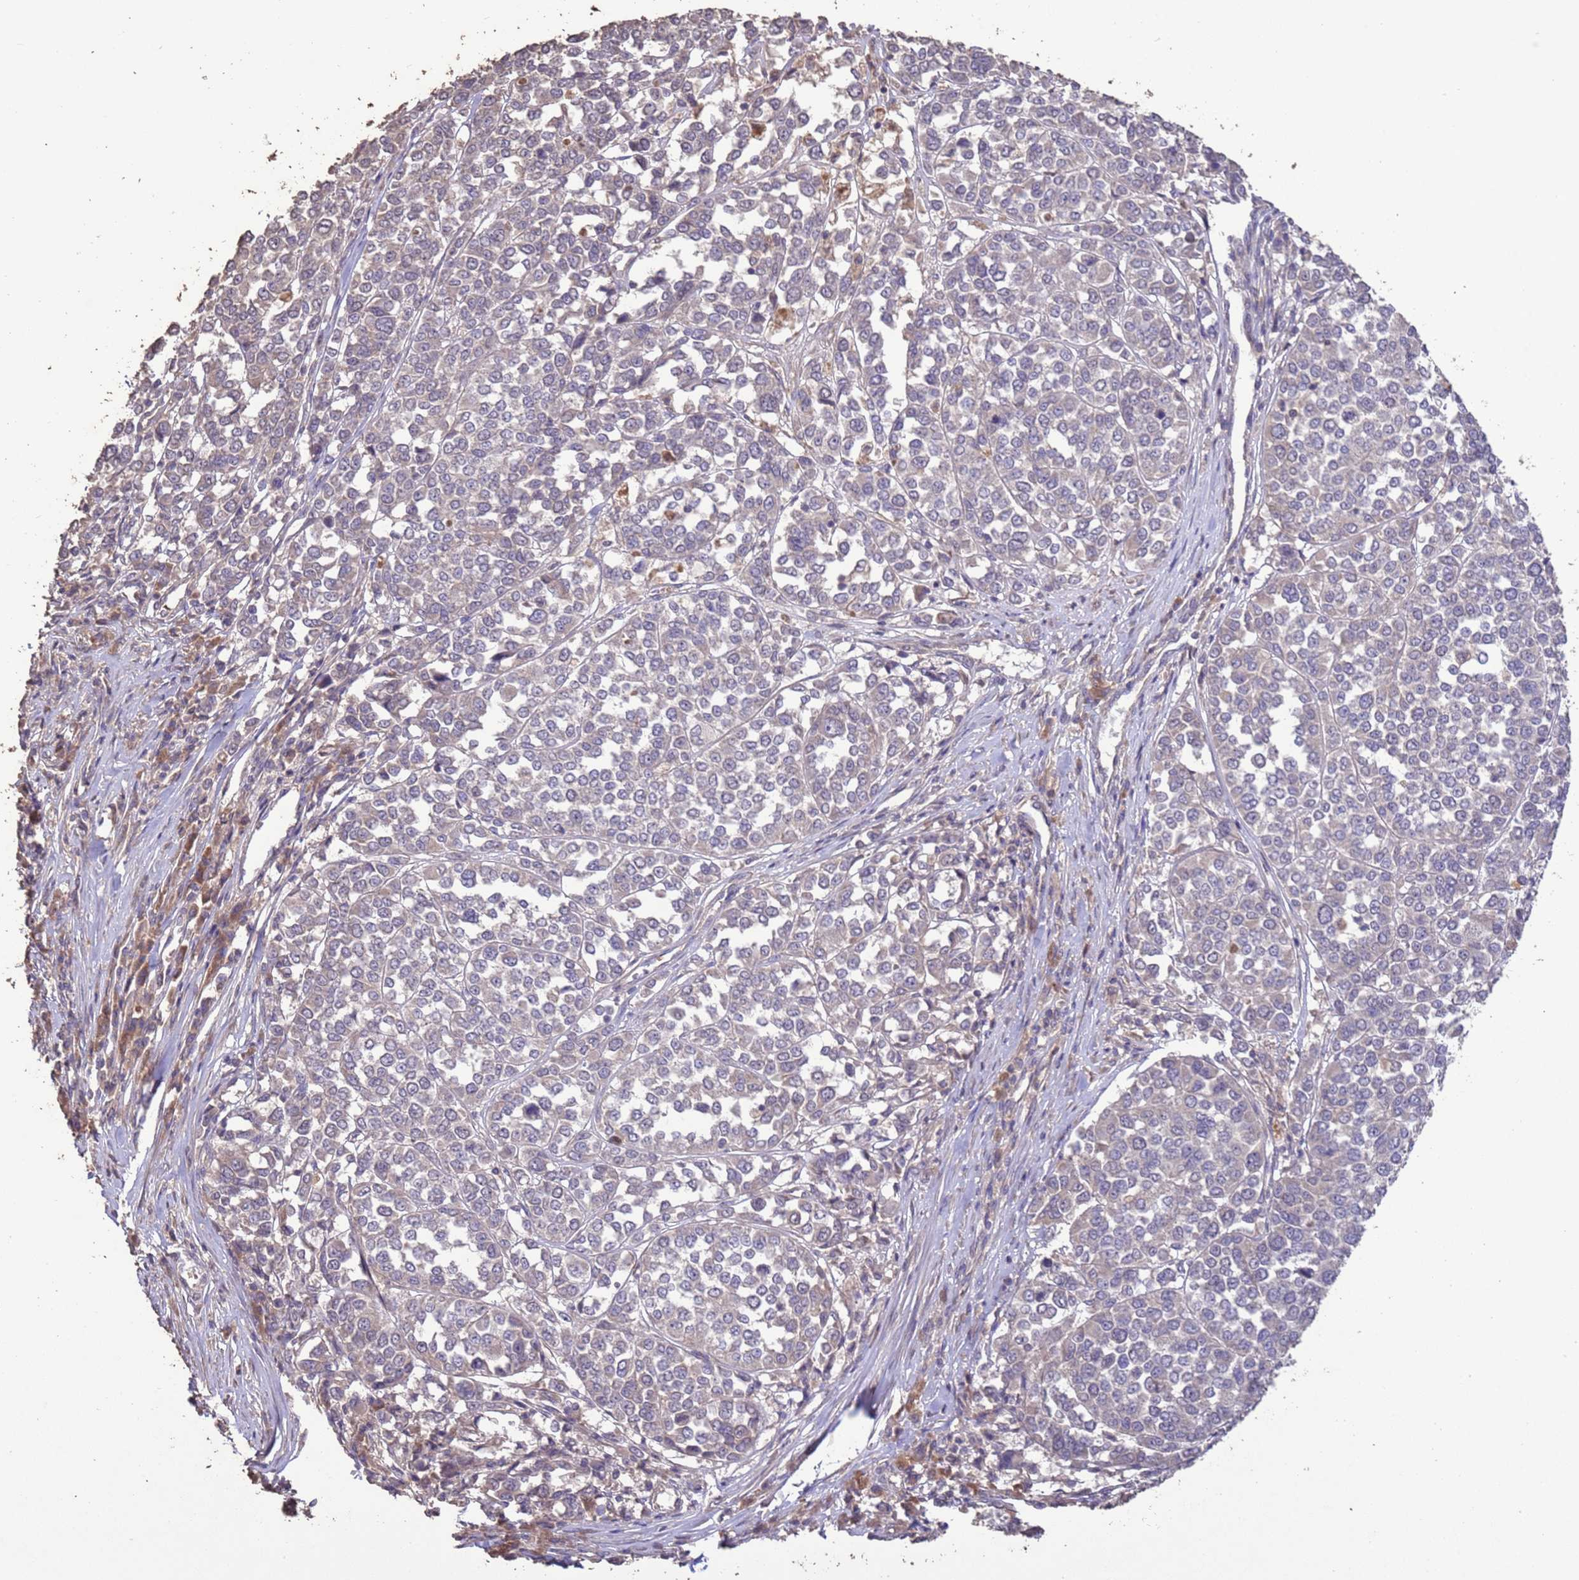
{"staining": {"intensity": "weak", "quantity": "<25%", "location": "cytoplasmic/membranous"}, "tissue": "melanoma", "cell_type": "Tumor cells", "image_type": "cancer", "snomed": [{"axis": "morphology", "description": "Malignant melanoma, Metastatic site"}, {"axis": "topography", "description": "Lymph node"}], "caption": "High power microscopy micrograph of an immunohistochemistry histopathology image of melanoma, revealing no significant positivity in tumor cells.", "gene": "SLC9B2", "patient": {"sex": "male", "age": 44}}